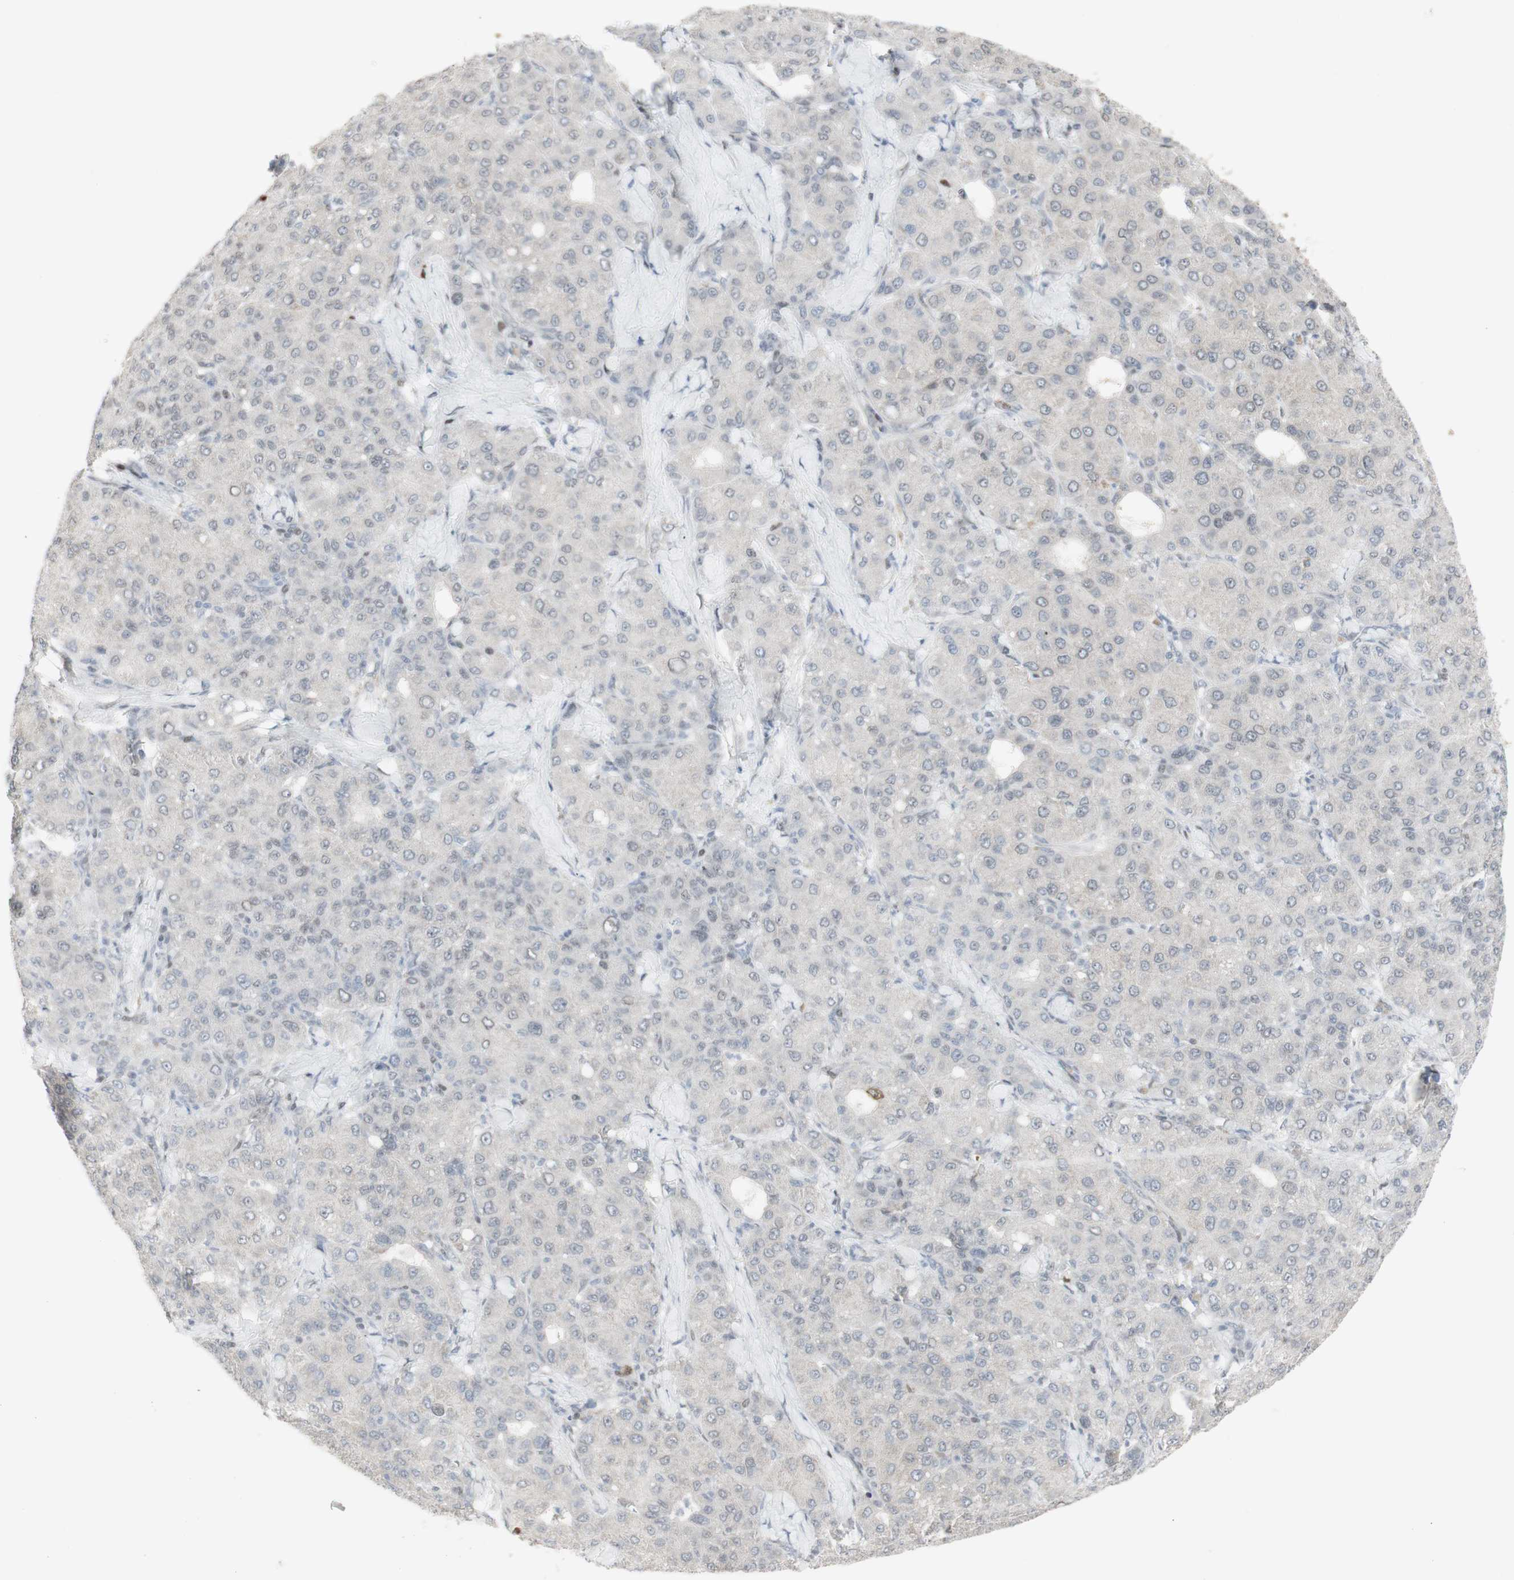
{"staining": {"intensity": "negative", "quantity": "none", "location": "none"}, "tissue": "liver cancer", "cell_type": "Tumor cells", "image_type": "cancer", "snomed": [{"axis": "morphology", "description": "Carcinoma, Hepatocellular, NOS"}, {"axis": "topography", "description": "Liver"}], "caption": "There is no significant expression in tumor cells of hepatocellular carcinoma (liver).", "gene": "C1orf116", "patient": {"sex": "male", "age": 65}}